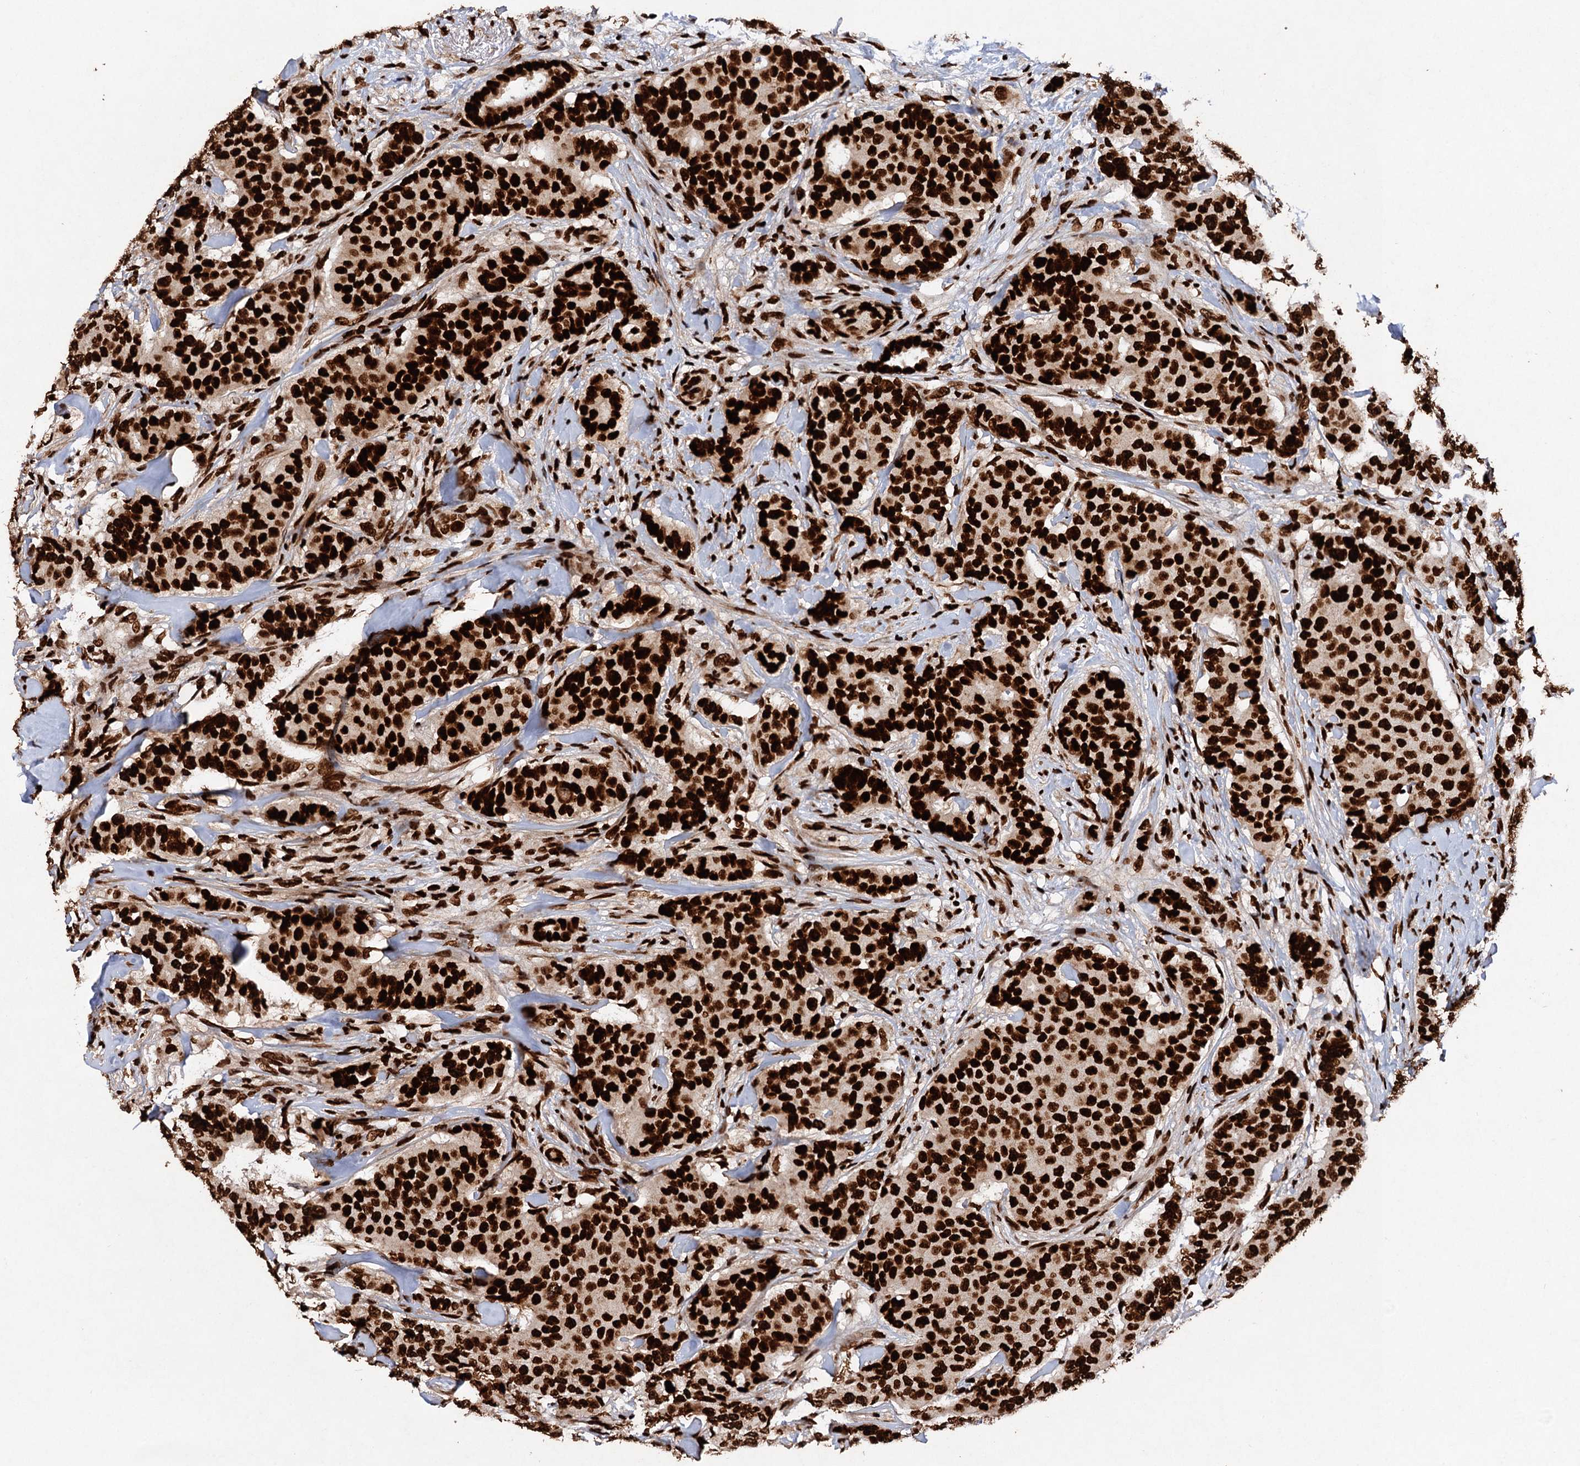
{"staining": {"intensity": "strong", "quantity": ">75%", "location": "nuclear"}, "tissue": "breast cancer", "cell_type": "Tumor cells", "image_type": "cancer", "snomed": [{"axis": "morphology", "description": "Duct carcinoma"}, {"axis": "topography", "description": "Breast"}], "caption": "Tumor cells exhibit high levels of strong nuclear staining in about >75% of cells in breast cancer.", "gene": "MATR3", "patient": {"sex": "female", "age": 75}}